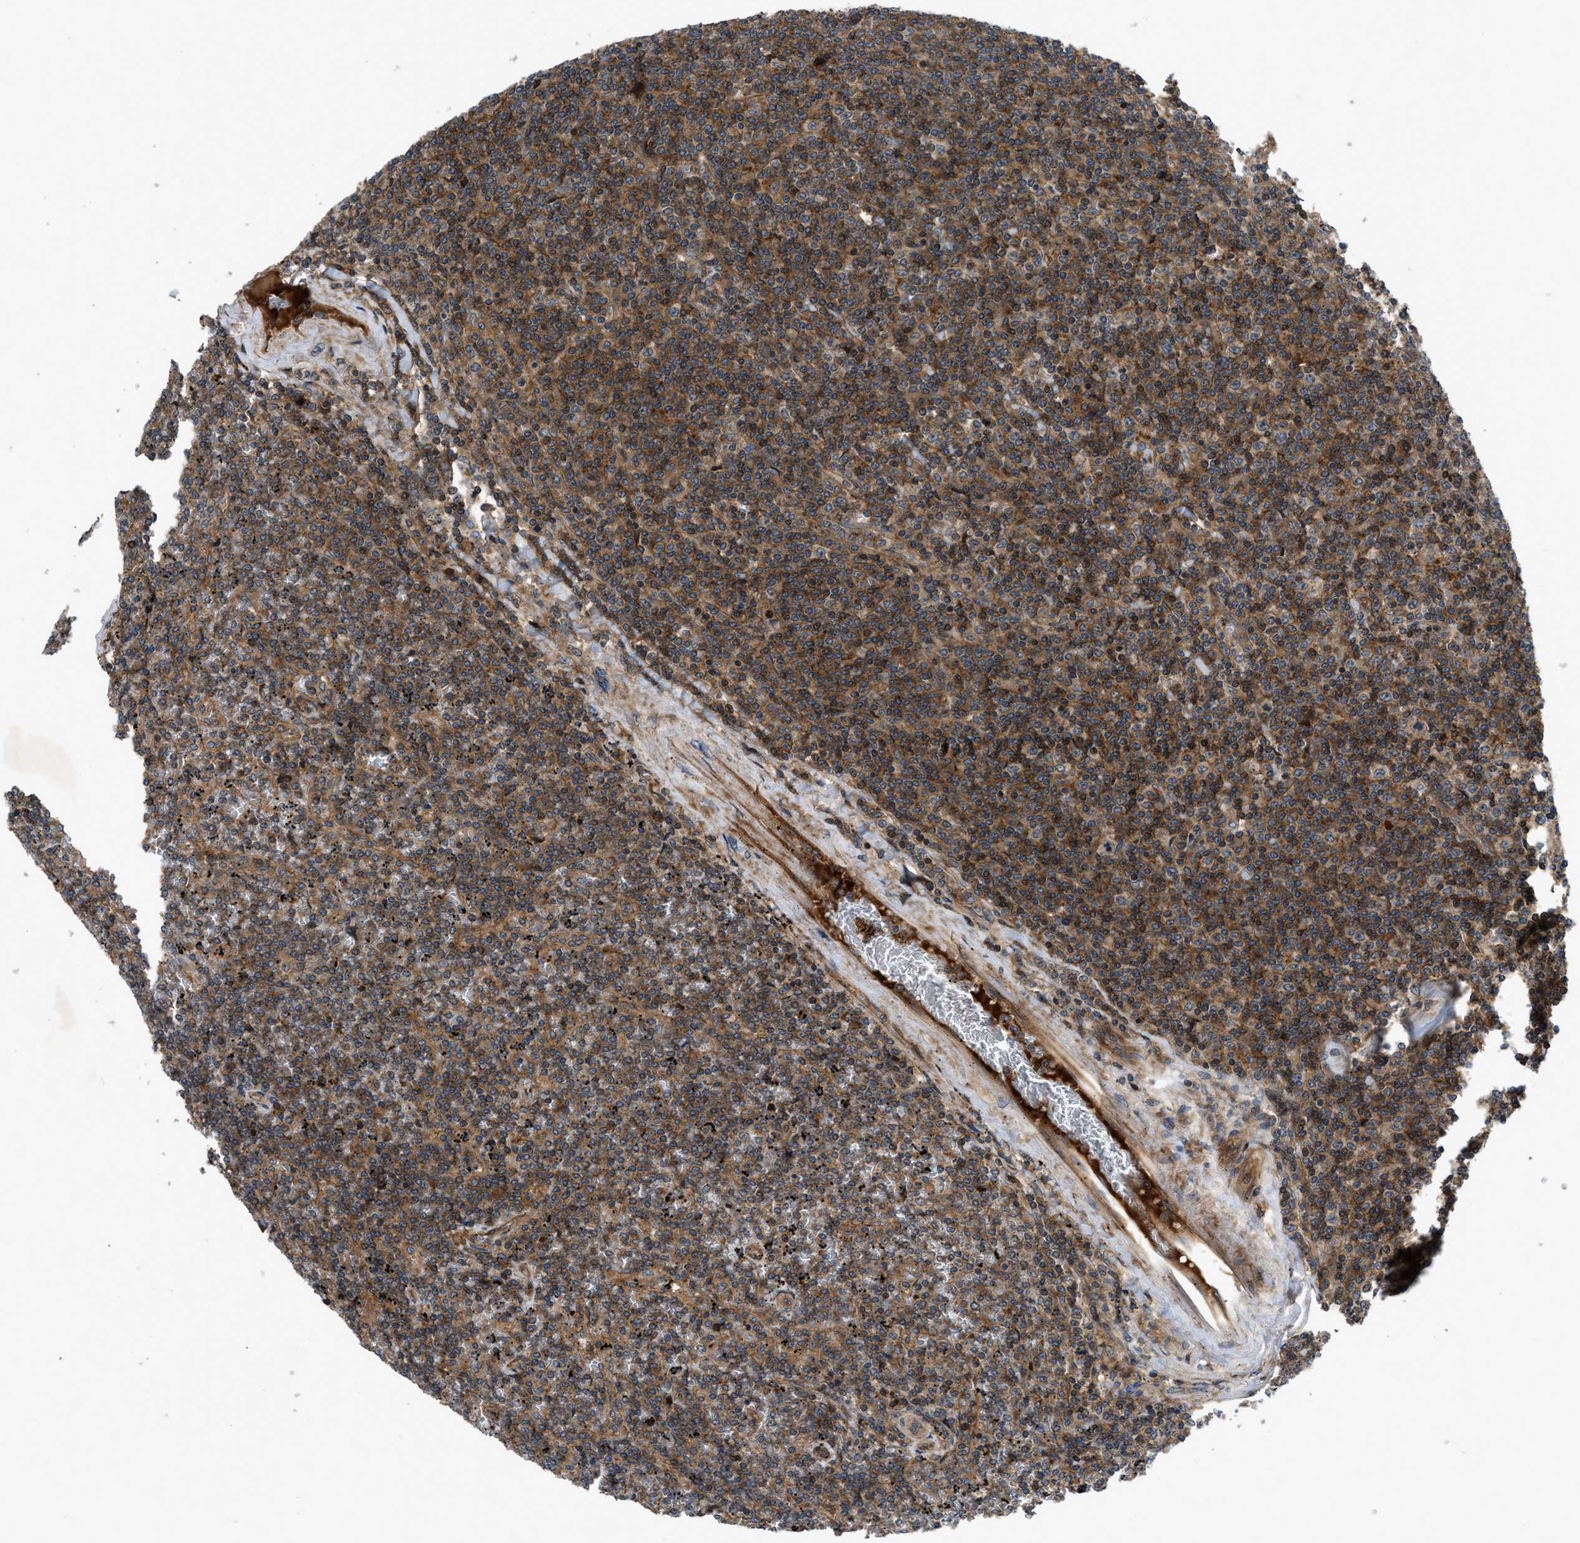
{"staining": {"intensity": "moderate", "quantity": ">75%", "location": "cytoplasmic/membranous"}, "tissue": "lymphoma", "cell_type": "Tumor cells", "image_type": "cancer", "snomed": [{"axis": "morphology", "description": "Malignant lymphoma, non-Hodgkin's type, Low grade"}, {"axis": "topography", "description": "Spleen"}], "caption": "Protein analysis of lymphoma tissue reveals moderate cytoplasmic/membranous staining in about >75% of tumor cells. (Stains: DAB in brown, nuclei in blue, Microscopy: brightfield microscopy at high magnification).", "gene": "CNNM3", "patient": {"sex": "female", "age": 19}}